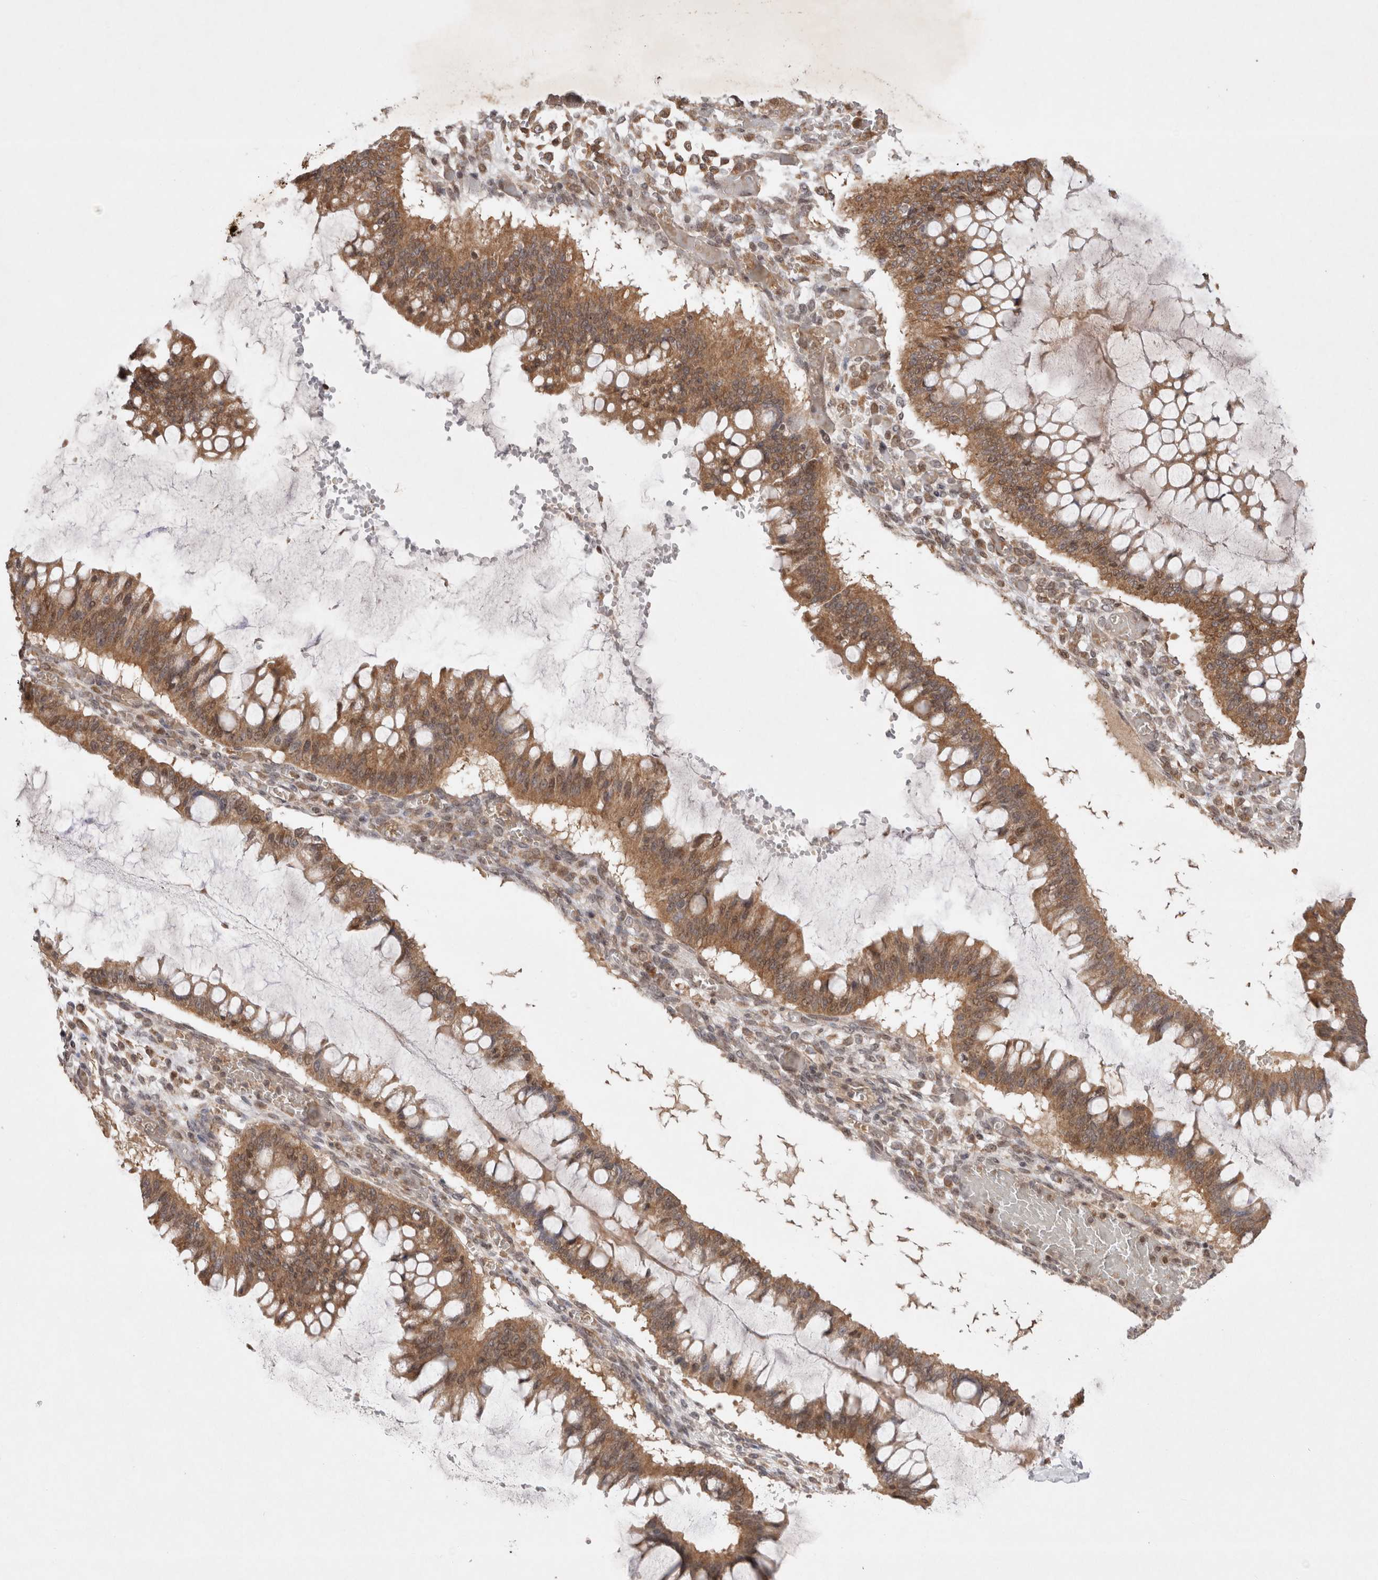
{"staining": {"intensity": "moderate", "quantity": ">75%", "location": "cytoplasmic/membranous,nuclear"}, "tissue": "ovarian cancer", "cell_type": "Tumor cells", "image_type": "cancer", "snomed": [{"axis": "morphology", "description": "Cystadenocarcinoma, mucinous, NOS"}, {"axis": "topography", "description": "Ovary"}], "caption": "Immunohistochemical staining of ovarian cancer (mucinous cystadenocarcinoma) shows medium levels of moderate cytoplasmic/membranous and nuclear protein staining in about >75% of tumor cells.", "gene": "EIF2AK1", "patient": {"sex": "female", "age": 73}}